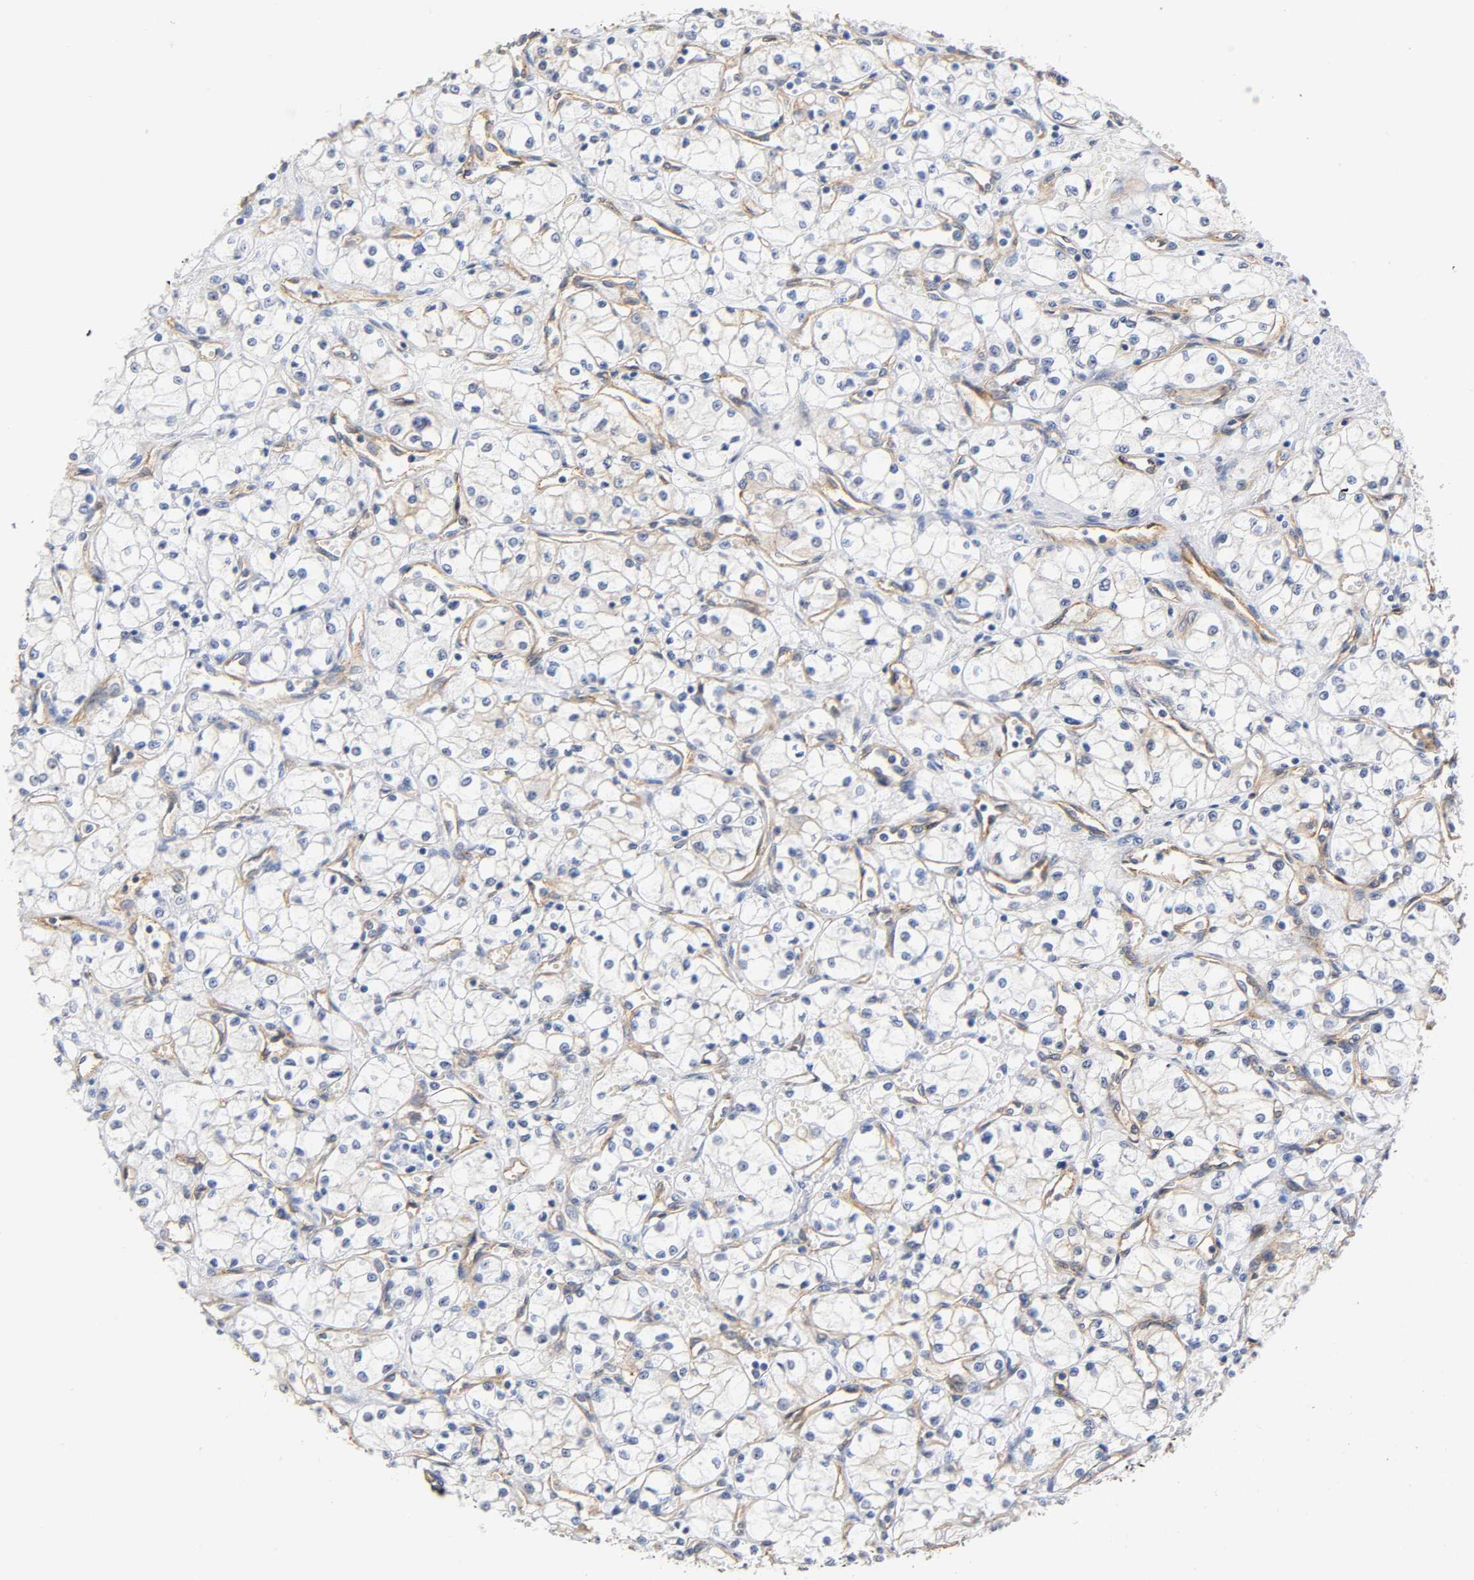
{"staining": {"intensity": "negative", "quantity": "none", "location": "none"}, "tissue": "renal cancer", "cell_type": "Tumor cells", "image_type": "cancer", "snomed": [{"axis": "morphology", "description": "Normal tissue, NOS"}, {"axis": "morphology", "description": "Adenocarcinoma, NOS"}, {"axis": "topography", "description": "Kidney"}], "caption": "Immunohistochemical staining of renal adenocarcinoma reveals no significant staining in tumor cells.", "gene": "SPTAN1", "patient": {"sex": "male", "age": 59}}